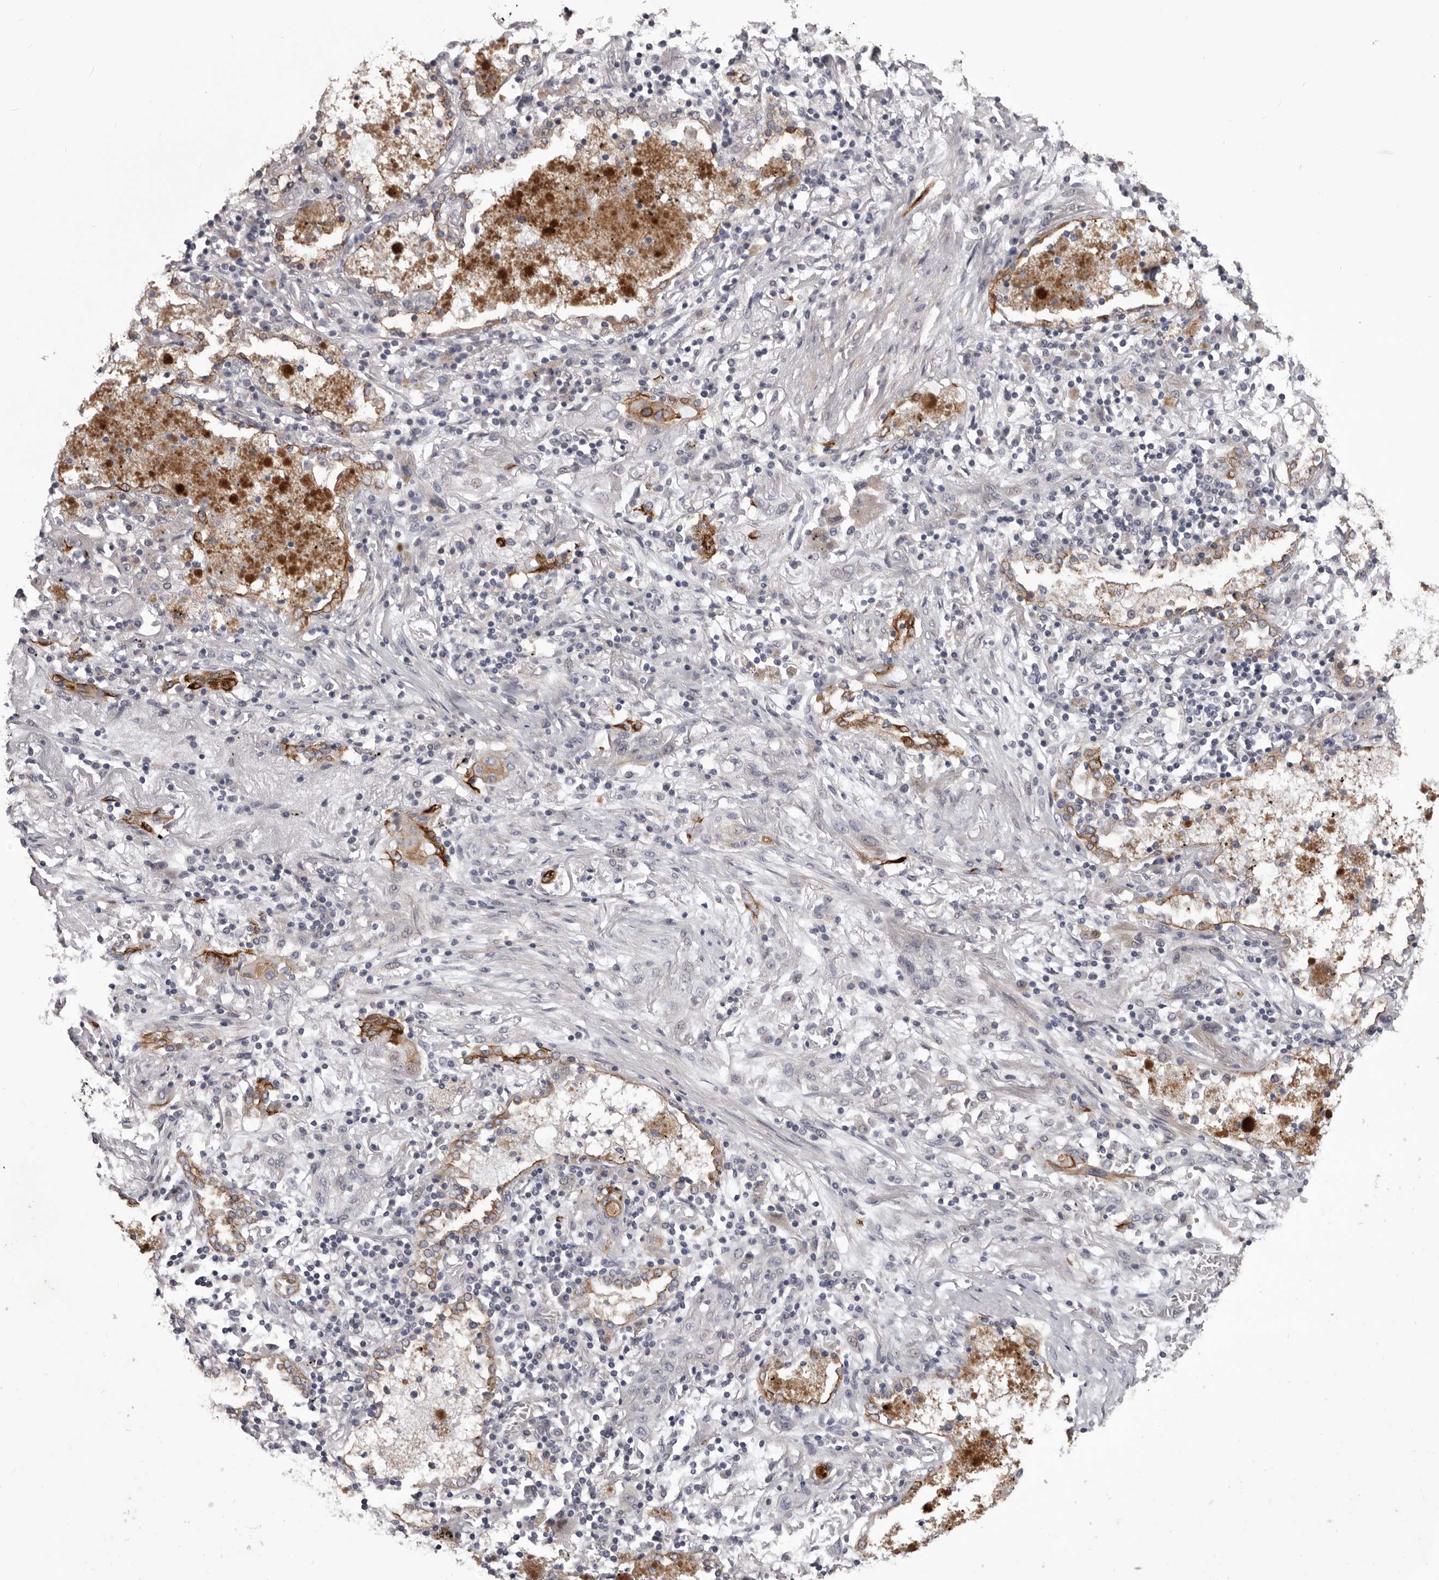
{"staining": {"intensity": "moderate", "quantity": "25%-75%", "location": "cytoplasmic/membranous"}, "tissue": "lung cancer", "cell_type": "Tumor cells", "image_type": "cancer", "snomed": [{"axis": "morphology", "description": "Squamous cell carcinoma, NOS"}, {"axis": "topography", "description": "Lung"}], "caption": "Tumor cells show medium levels of moderate cytoplasmic/membranous expression in approximately 25%-75% of cells in human lung cancer (squamous cell carcinoma). (DAB (3,3'-diaminobenzidine) = brown stain, brightfield microscopy at high magnification).", "gene": "LPAR6", "patient": {"sex": "female", "age": 47}}